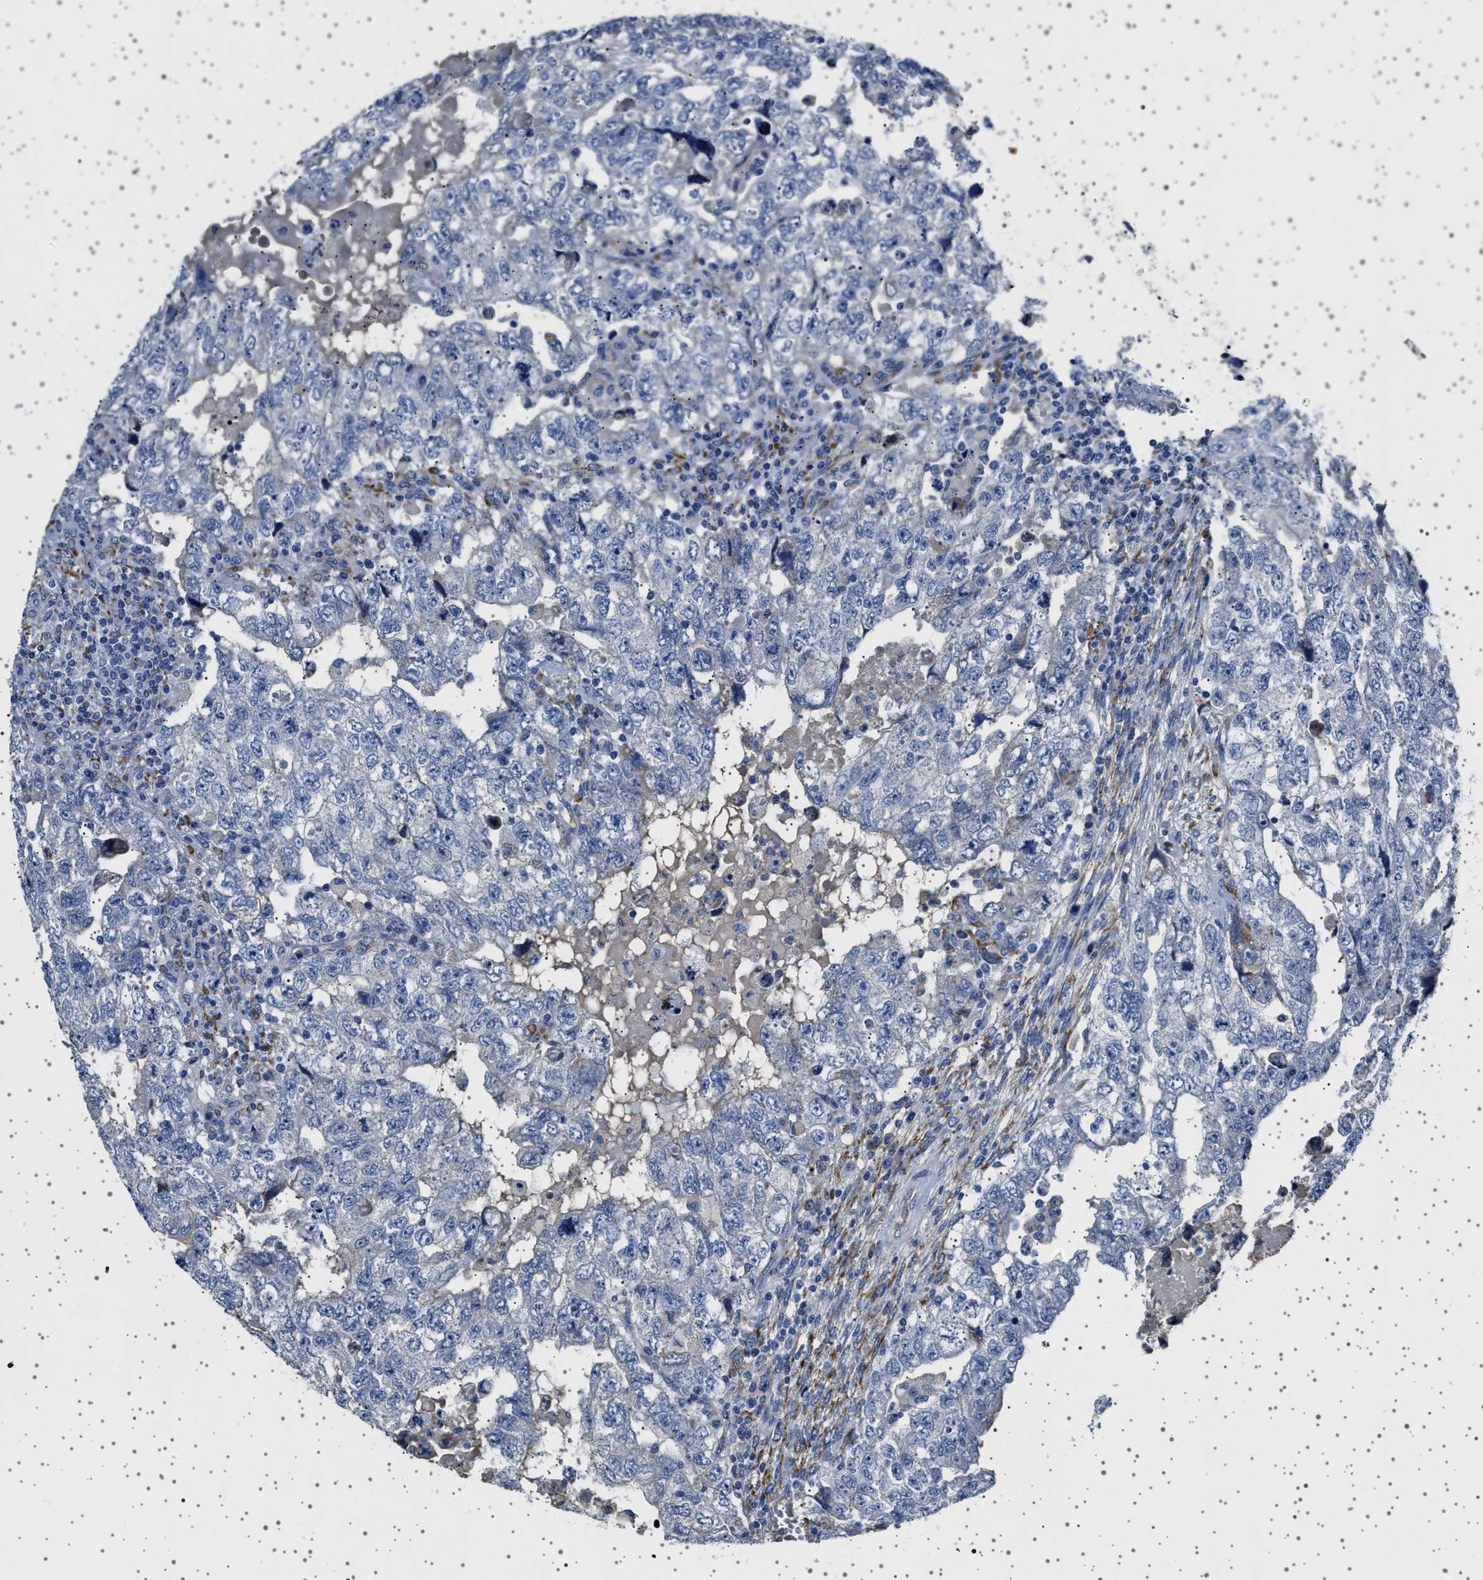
{"staining": {"intensity": "negative", "quantity": "none", "location": "none"}, "tissue": "testis cancer", "cell_type": "Tumor cells", "image_type": "cancer", "snomed": [{"axis": "morphology", "description": "Carcinoma, Embryonal, NOS"}, {"axis": "topography", "description": "Testis"}], "caption": "Tumor cells show no significant positivity in testis embryonal carcinoma.", "gene": "FTCD", "patient": {"sex": "male", "age": 36}}